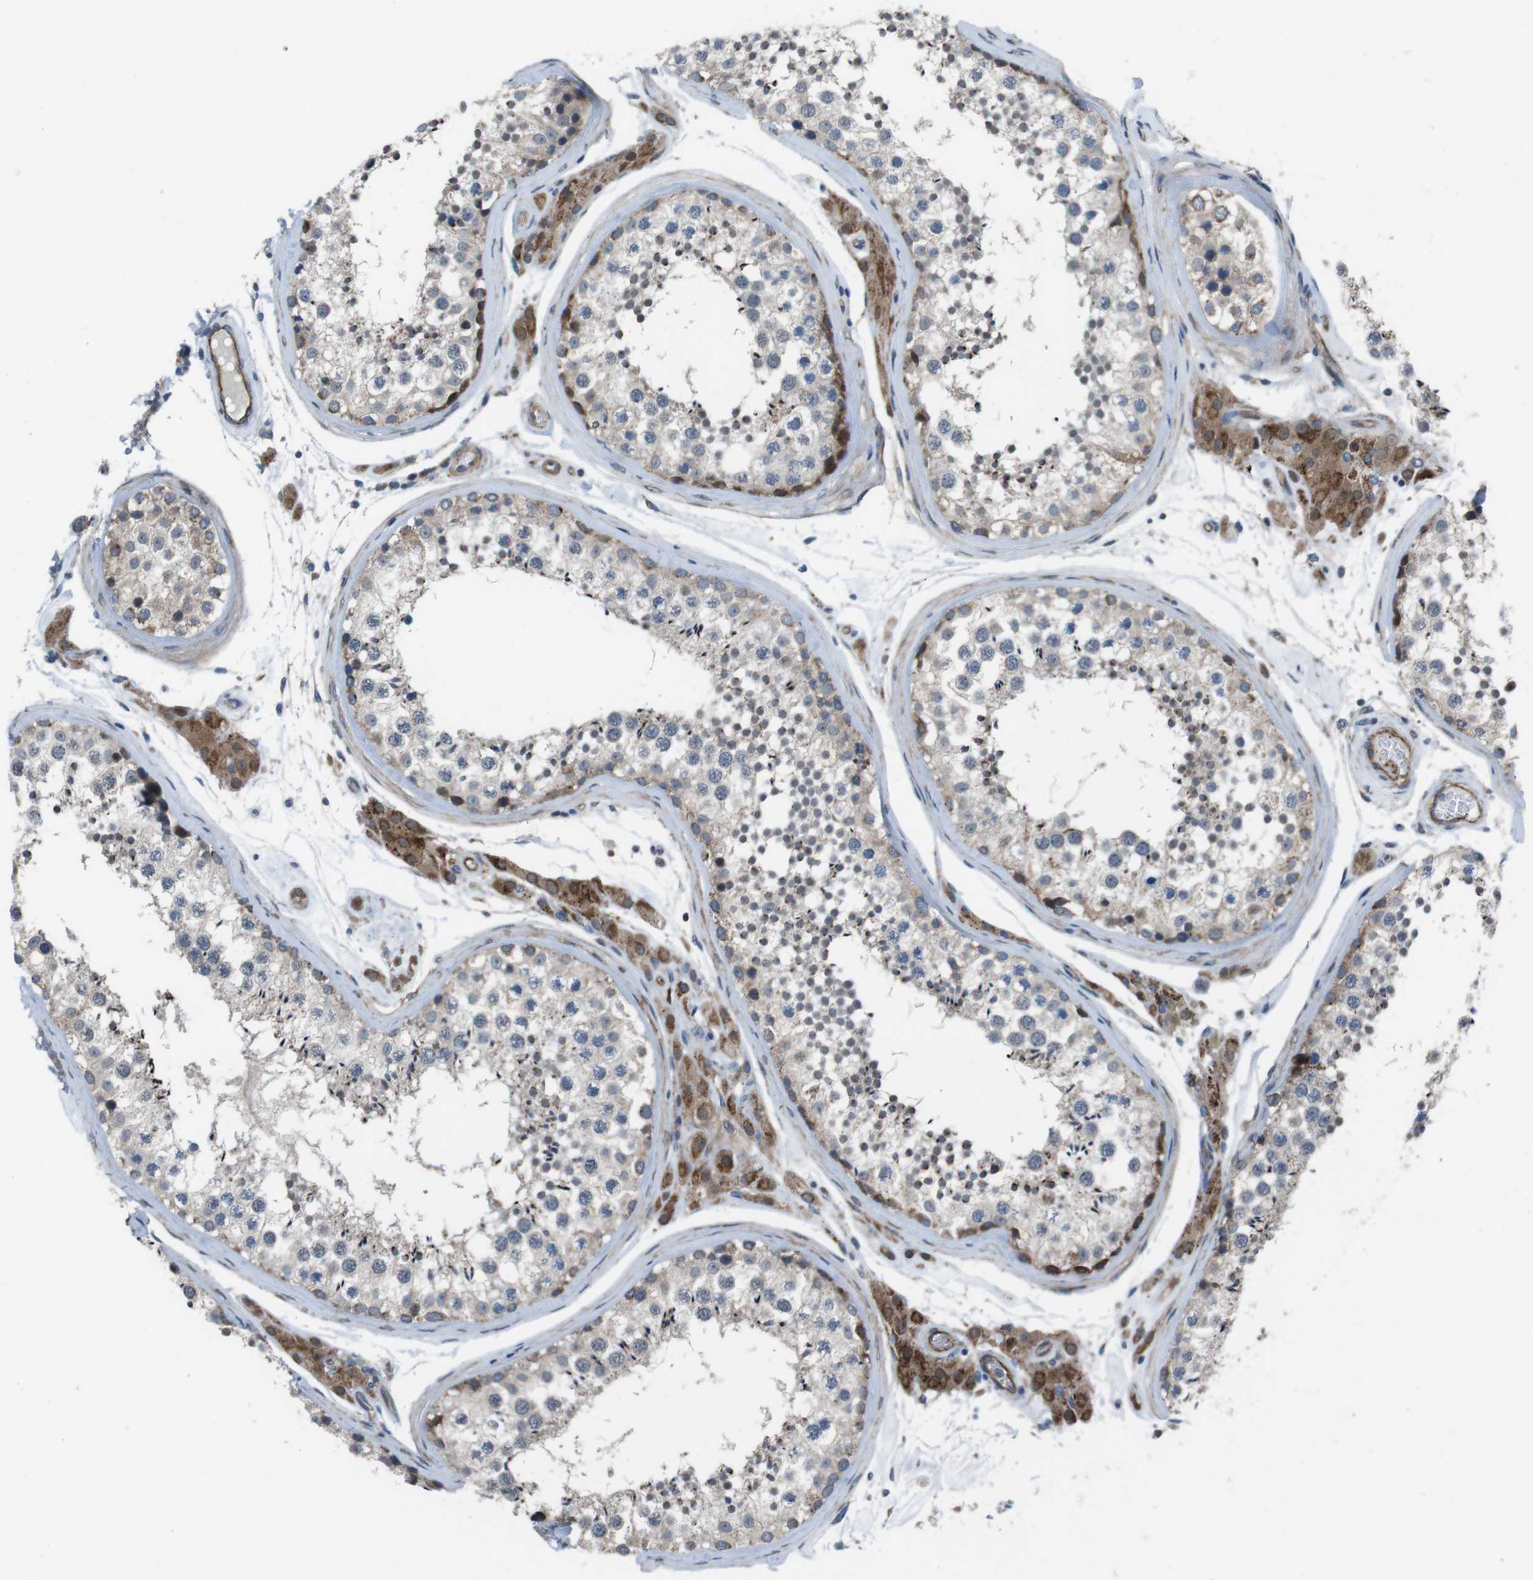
{"staining": {"intensity": "weak", "quantity": ">75%", "location": "cytoplasmic/membranous"}, "tissue": "testis", "cell_type": "Cells in seminiferous ducts", "image_type": "normal", "snomed": [{"axis": "morphology", "description": "Normal tissue, NOS"}, {"axis": "topography", "description": "Testis"}], "caption": "Immunohistochemical staining of benign testis displays >75% levels of weak cytoplasmic/membranous protein expression in about >75% of cells in seminiferous ducts.", "gene": "FAM174B", "patient": {"sex": "male", "age": 46}}